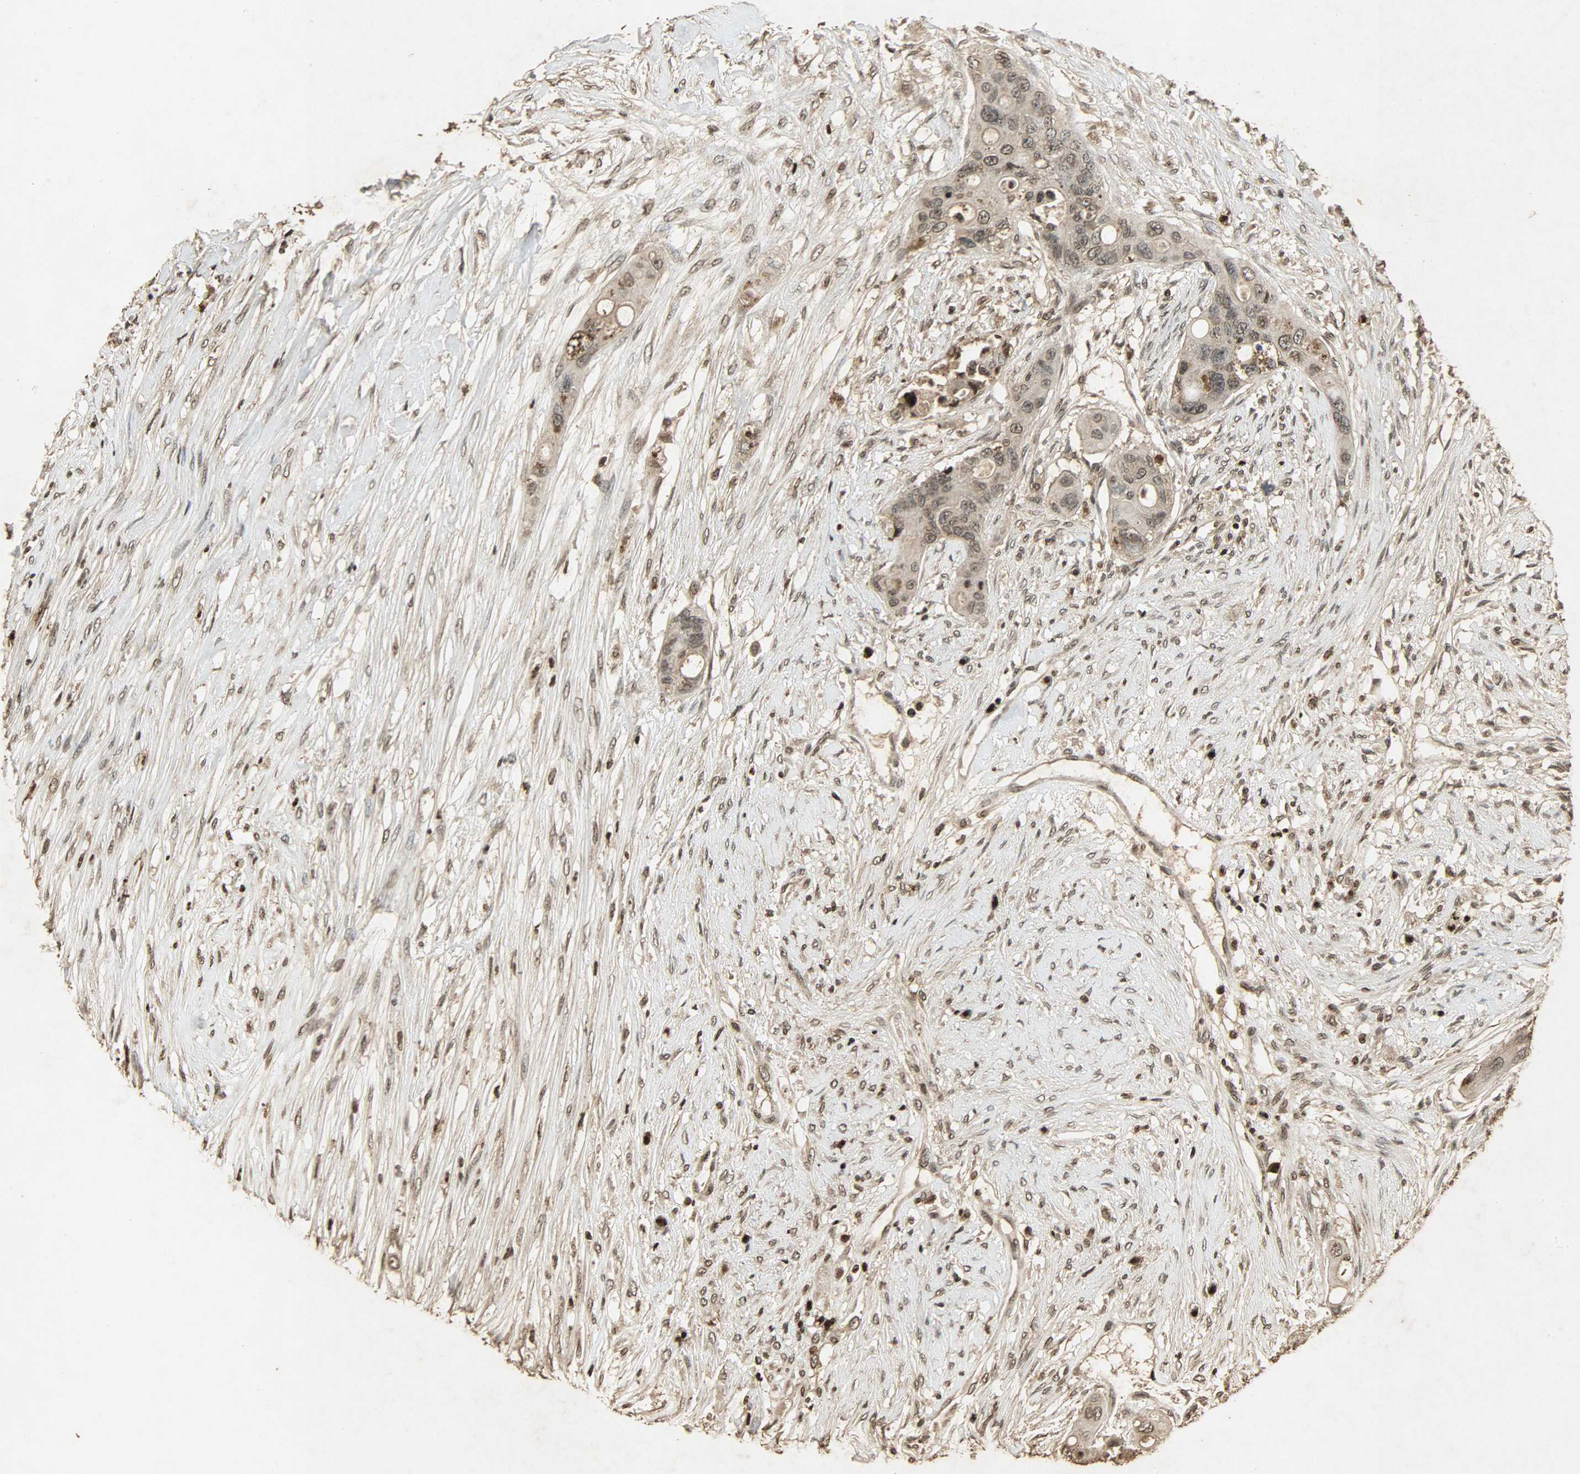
{"staining": {"intensity": "weak", "quantity": ">75%", "location": "cytoplasmic/membranous,nuclear"}, "tissue": "colorectal cancer", "cell_type": "Tumor cells", "image_type": "cancer", "snomed": [{"axis": "morphology", "description": "Adenocarcinoma, NOS"}, {"axis": "topography", "description": "Colon"}], "caption": "This is a photomicrograph of IHC staining of adenocarcinoma (colorectal), which shows weak staining in the cytoplasmic/membranous and nuclear of tumor cells.", "gene": "PPP3R1", "patient": {"sex": "female", "age": 57}}